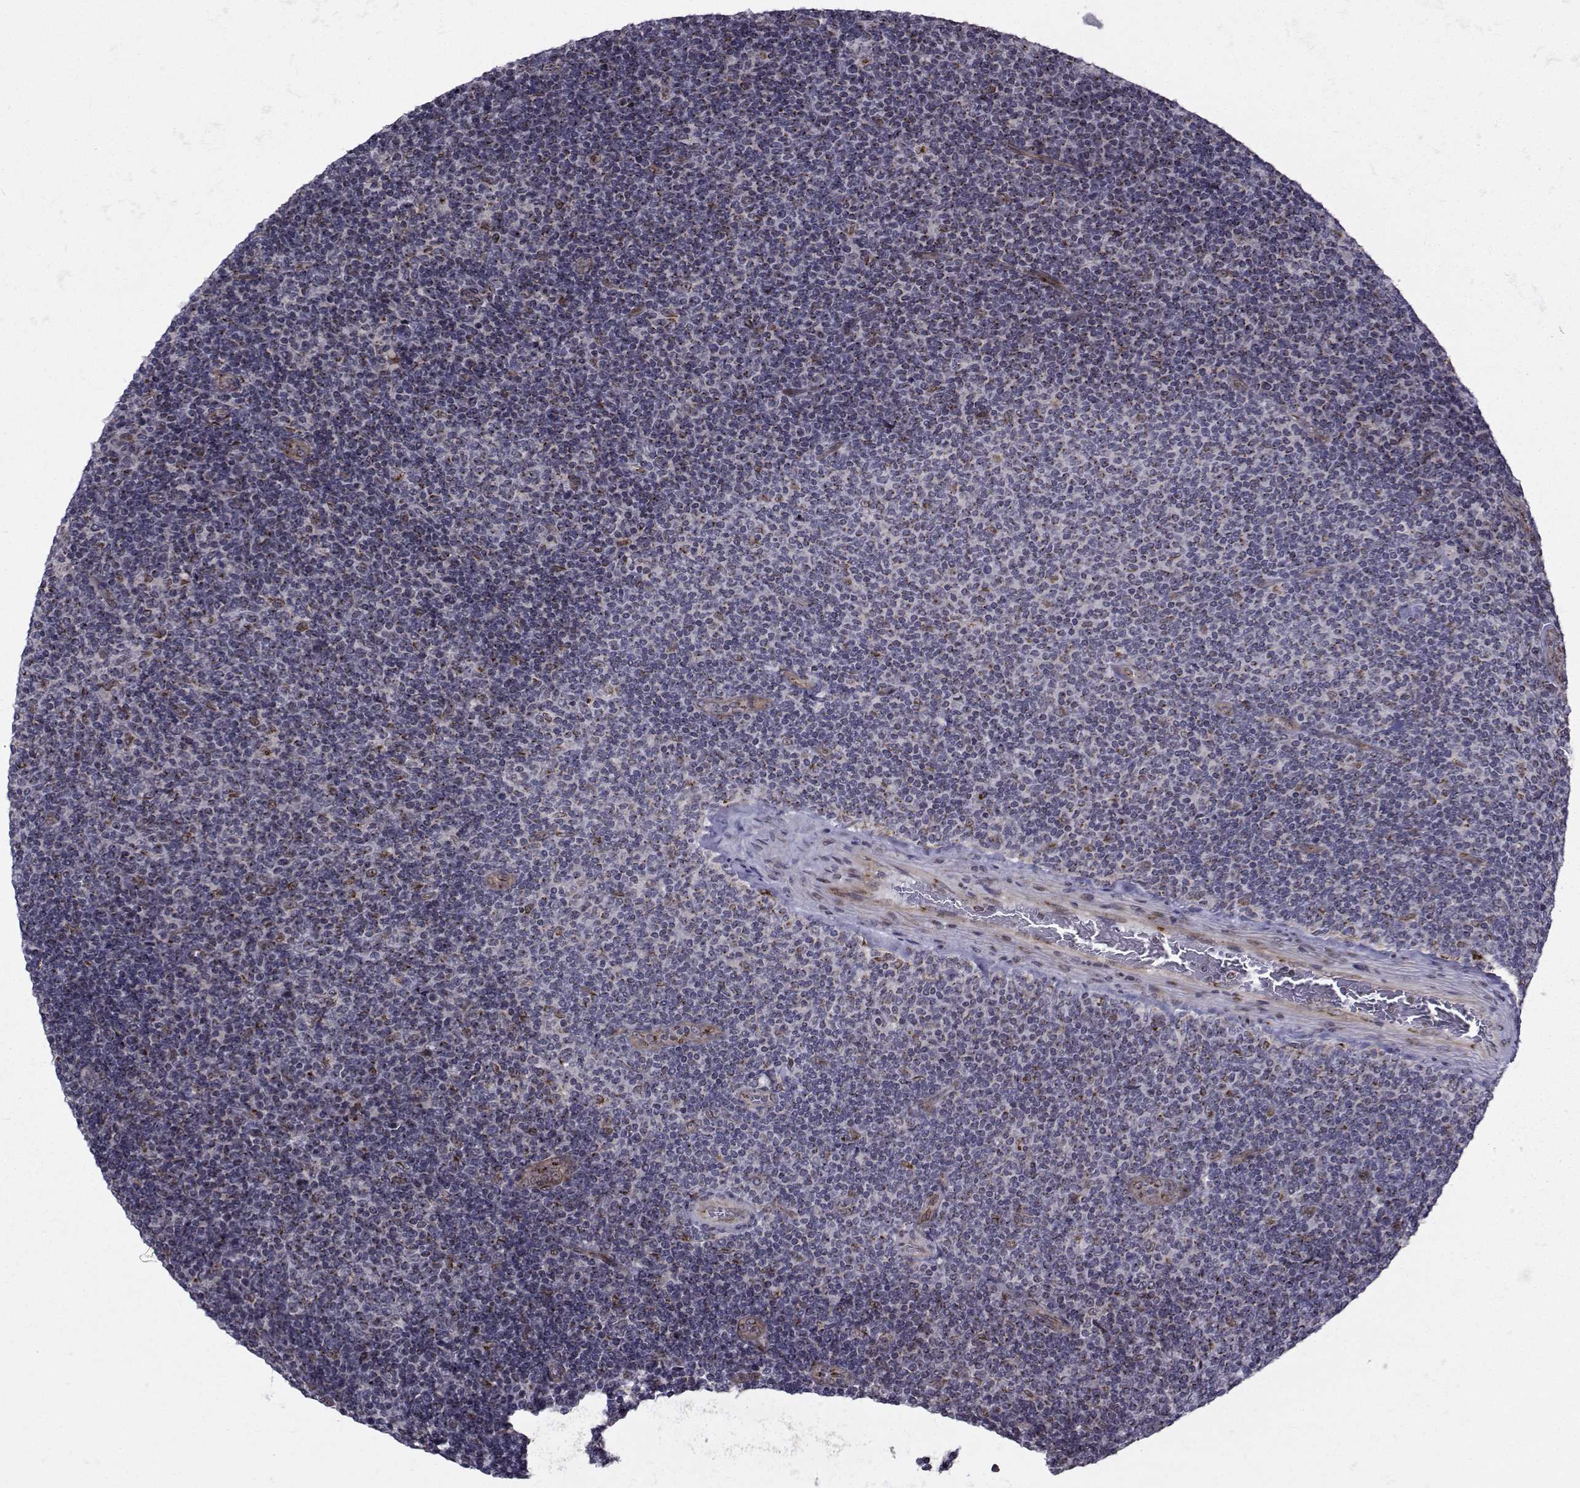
{"staining": {"intensity": "negative", "quantity": "none", "location": "none"}, "tissue": "lymphoma", "cell_type": "Tumor cells", "image_type": "cancer", "snomed": [{"axis": "morphology", "description": "Malignant lymphoma, non-Hodgkin's type, Low grade"}, {"axis": "topography", "description": "Lymph node"}], "caption": "Tumor cells show no significant protein staining in lymphoma.", "gene": "ATP6V1C2", "patient": {"sex": "male", "age": 52}}